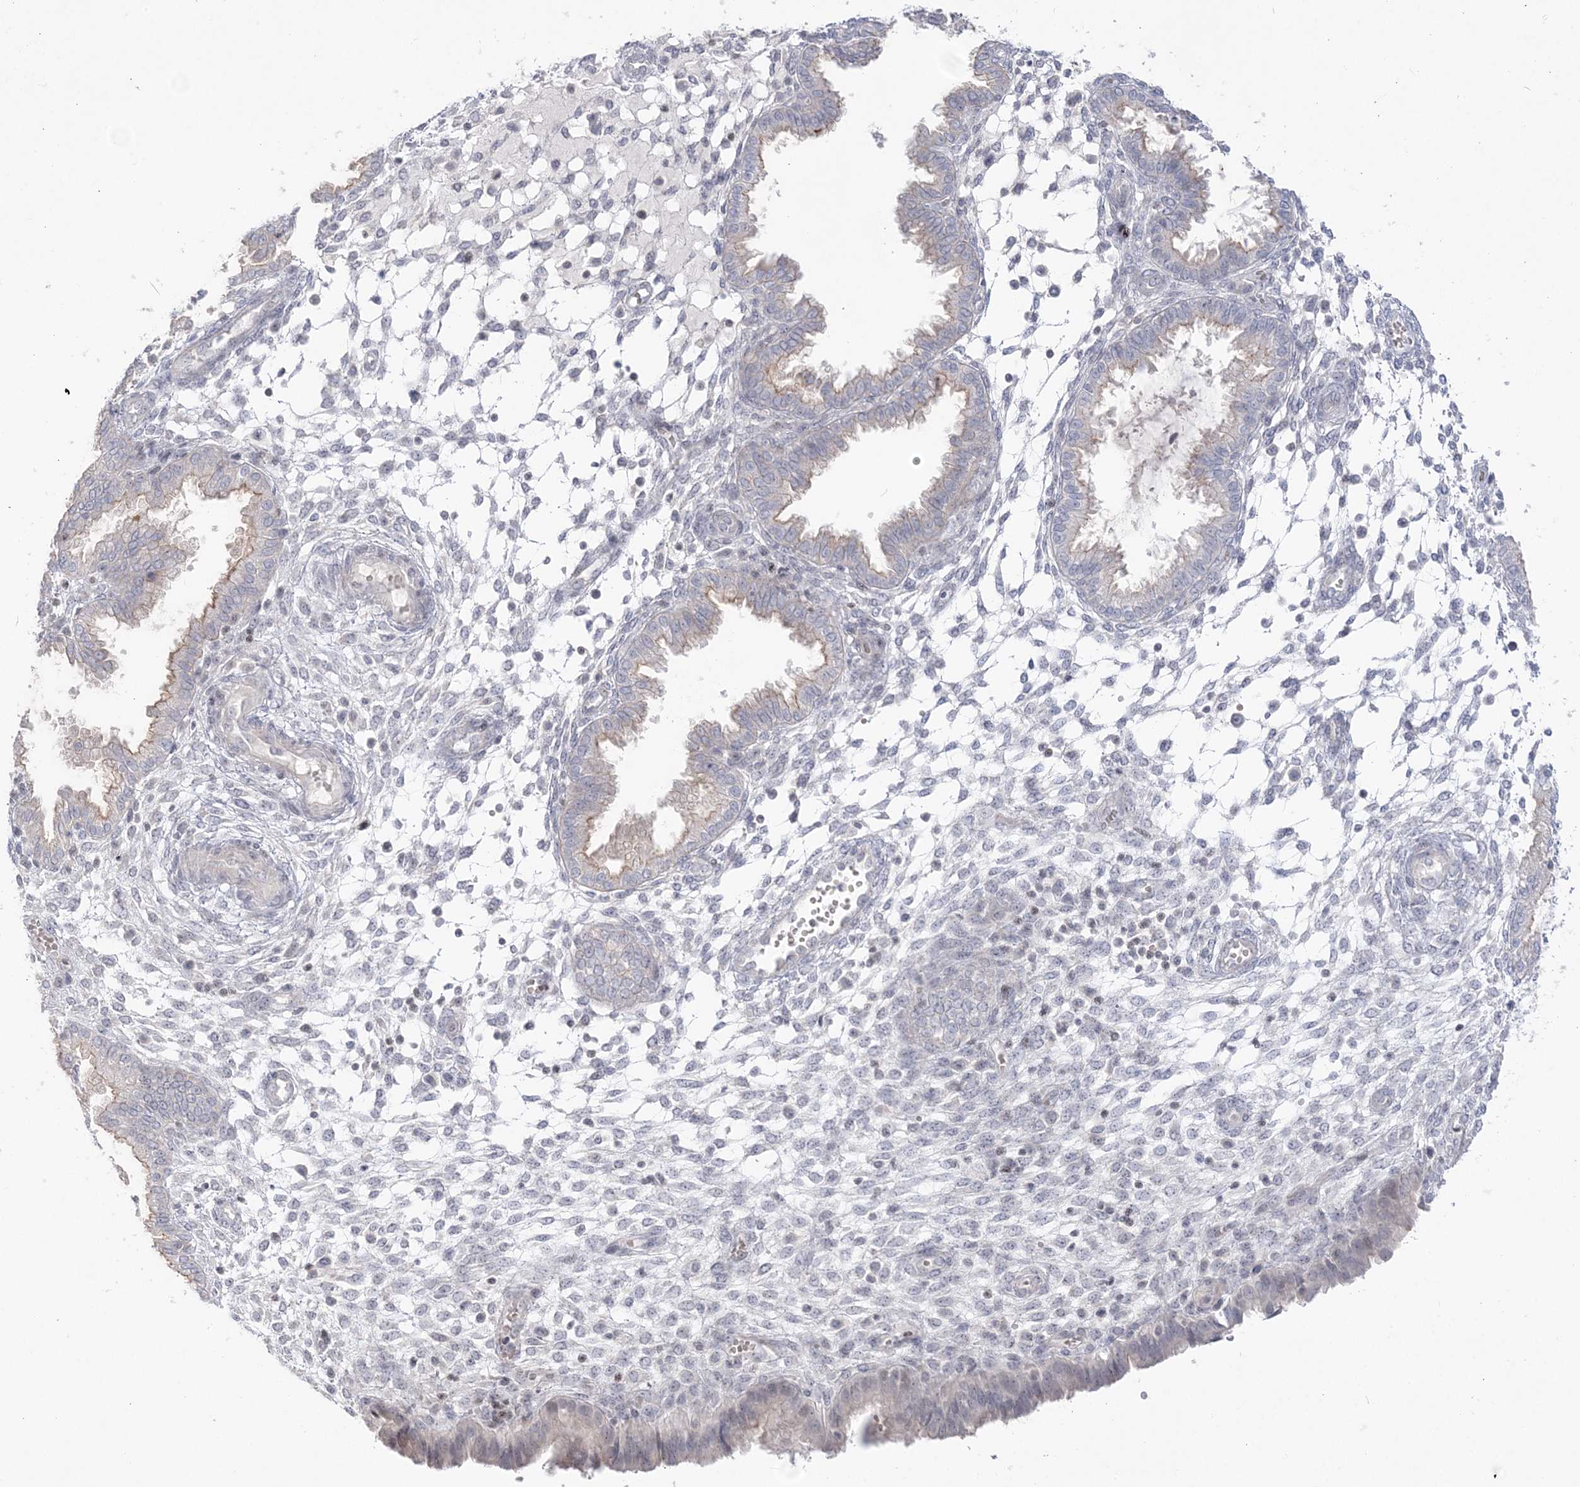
{"staining": {"intensity": "negative", "quantity": "none", "location": "none"}, "tissue": "endometrium", "cell_type": "Cells in endometrial stroma", "image_type": "normal", "snomed": [{"axis": "morphology", "description": "Normal tissue, NOS"}, {"axis": "topography", "description": "Endometrium"}], "caption": "Immunohistochemistry (IHC) histopathology image of normal endometrium stained for a protein (brown), which demonstrates no expression in cells in endometrial stroma. (DAB (3,3'-diaminobenzidine) immunohistochemistry with hematoxylin counter stain).", "gene": "SH3BP4", "patient": {"sex": "female", "age": 33}}